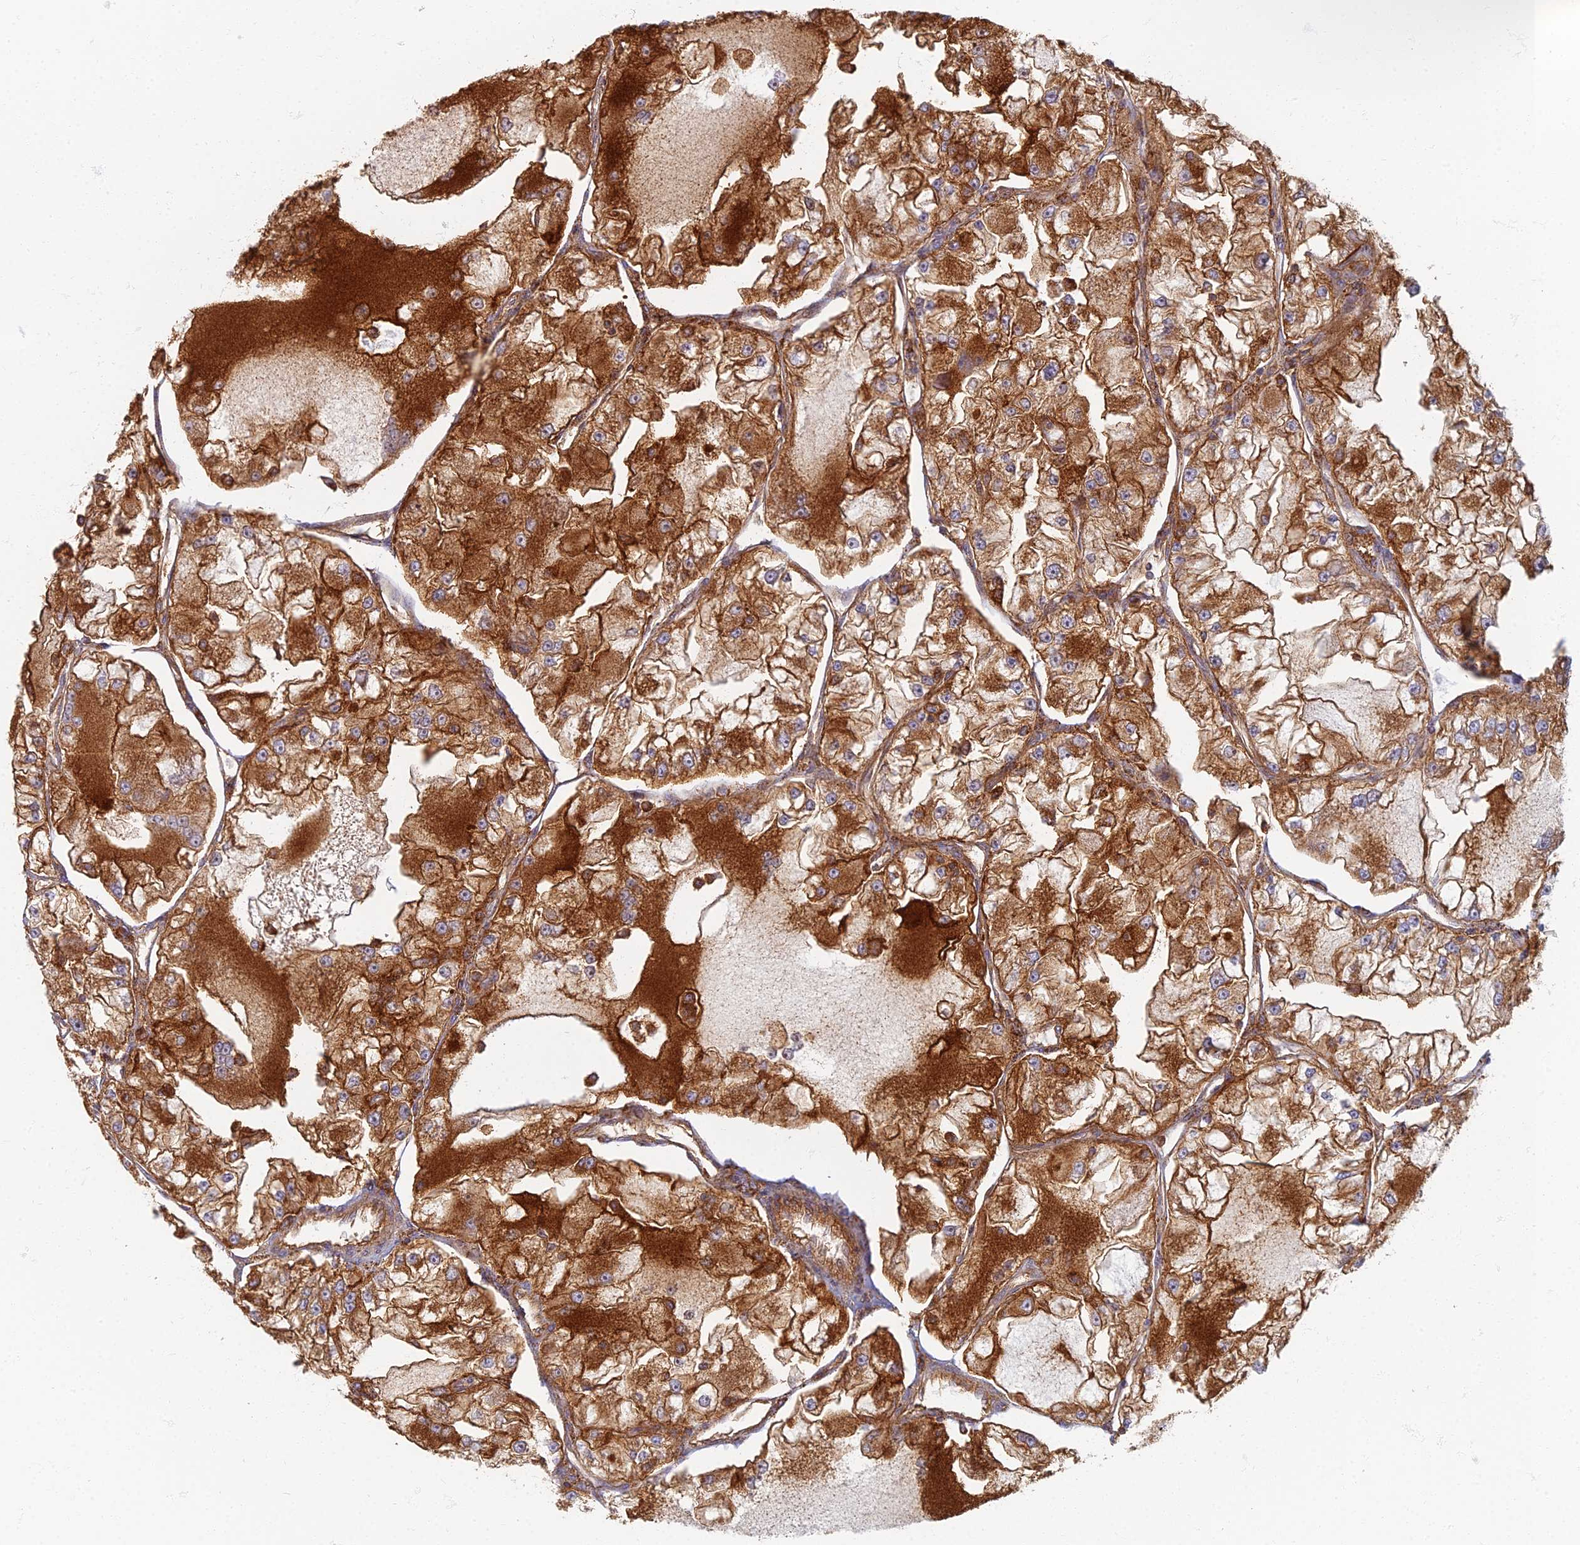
{"staining": {"intensity": "strong", "quantity": ">75%", "location": "cytoplasmic/membranous"}, "tissue": "renal cancer", "cell_type": "Tumor cells", "image_type": "cancer", "snomed": [{"axis": "morphology", "description": "Adenocarcinoma, NOS"}, {"axis": "topography", "description": "Kidney"}], "caption": "Renal cancer stained with immunohistochemistry (IHC) displays strong cytoplasmic/membranous staining in about >75% of tumor cells.", "gene": "CHMP4B", "patient": {"sex": "female", "age": 72}}